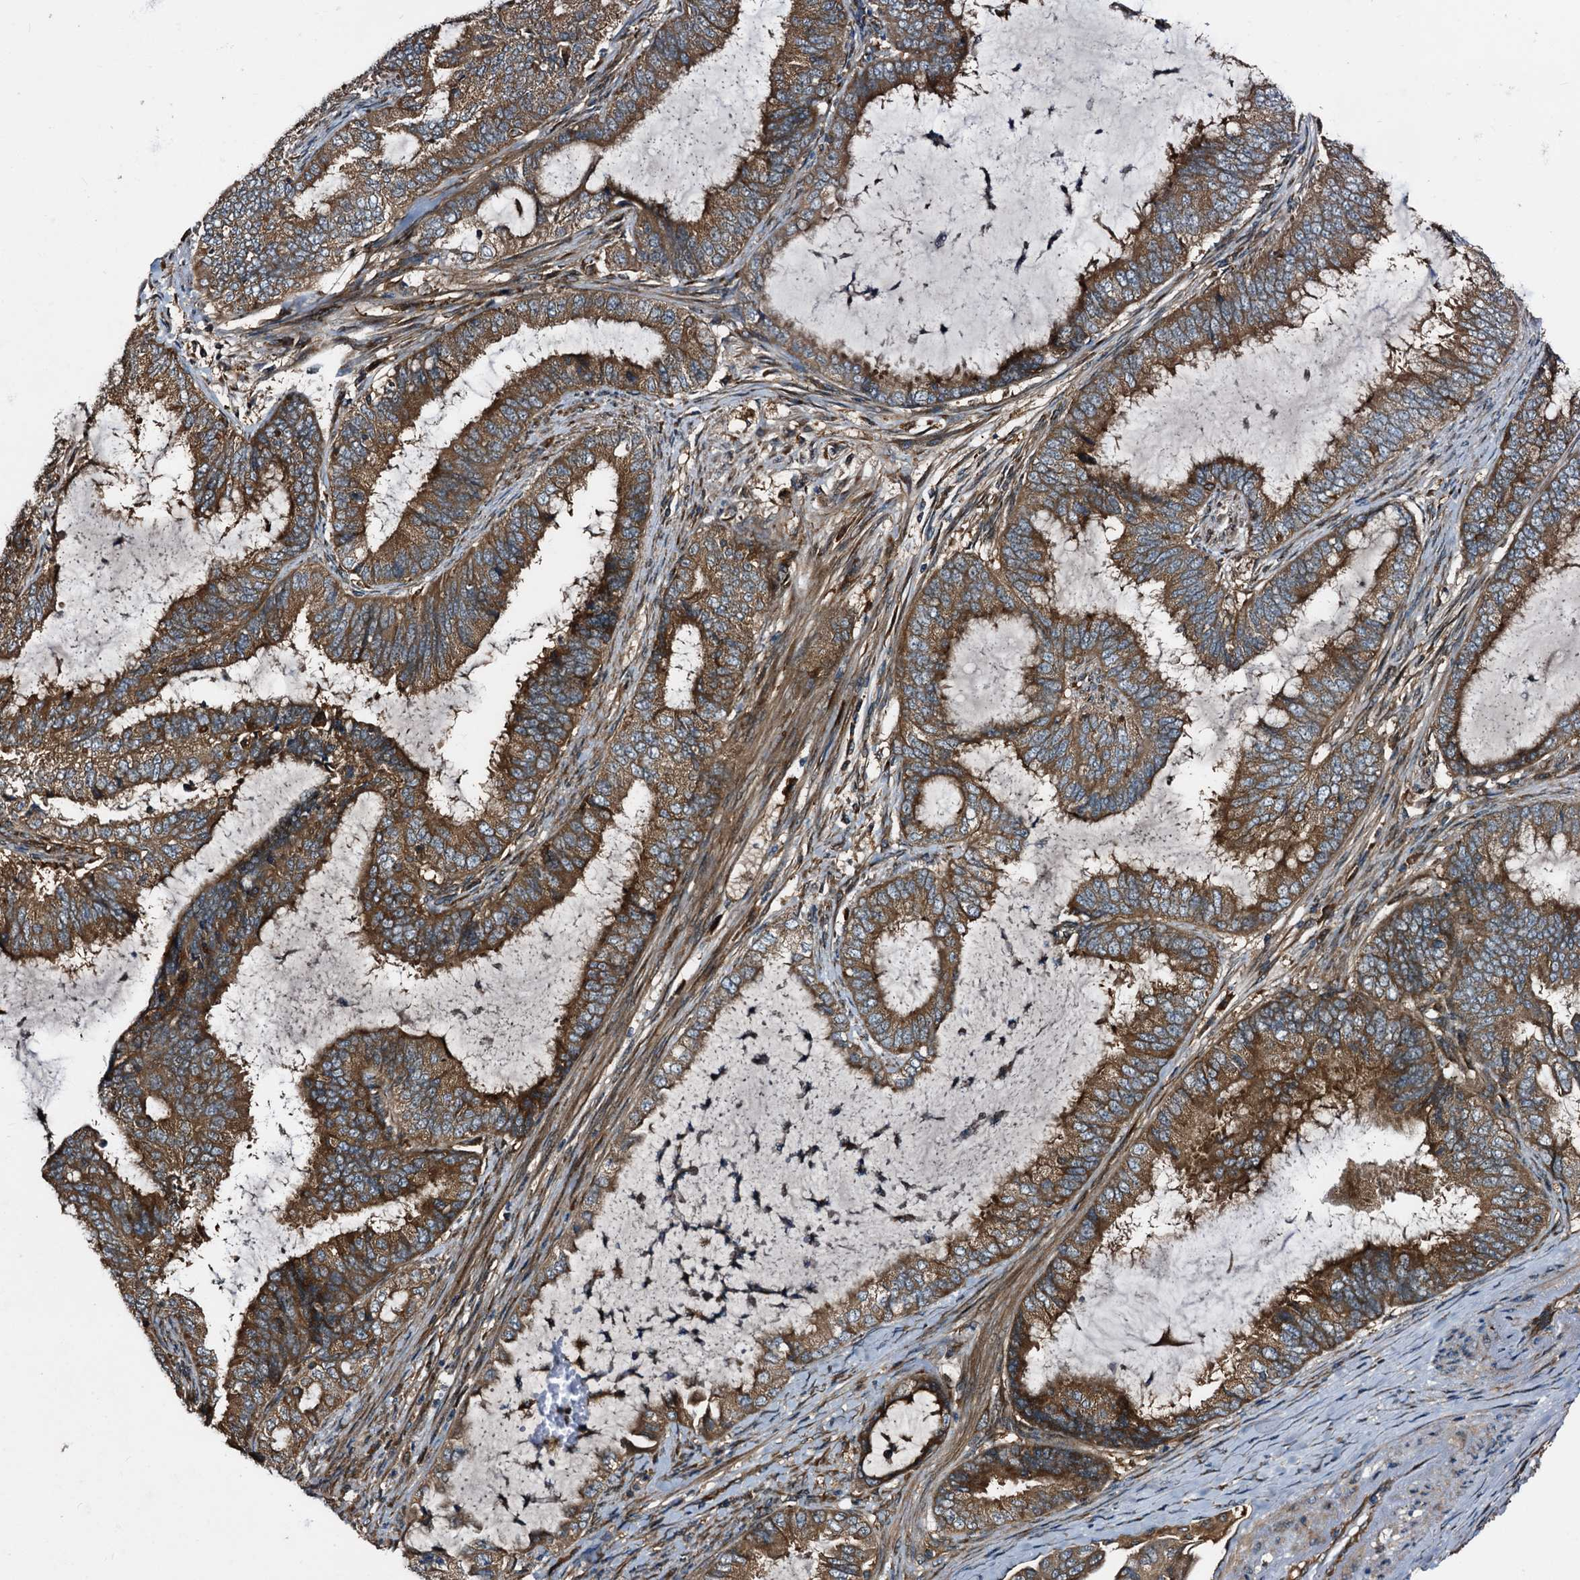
{"staining": {"intensity": "moderate", "quantity": ">75%", "location": "cytoplasmic/membranous"}, "tissue": "endometrial cancer", "cell_type": "Tumor cells", "image_type": "cancer", "snomed": [{"axis": "morphology", "description": "Adenocarcinoma, NOS"}, {"axis": "topography", "description": "Endometrium"}], "caption": "Immunohistochemistry (IHC) histopathology image of human adenocarcinoma (endometrial) stained for a protein (brown), which displays medium levels of moderate cytoplasmic/membranous expression in approximately >75% of tumor cells.", "gene": "PEX5", "patient": {"sex": "female", "age": 51}}